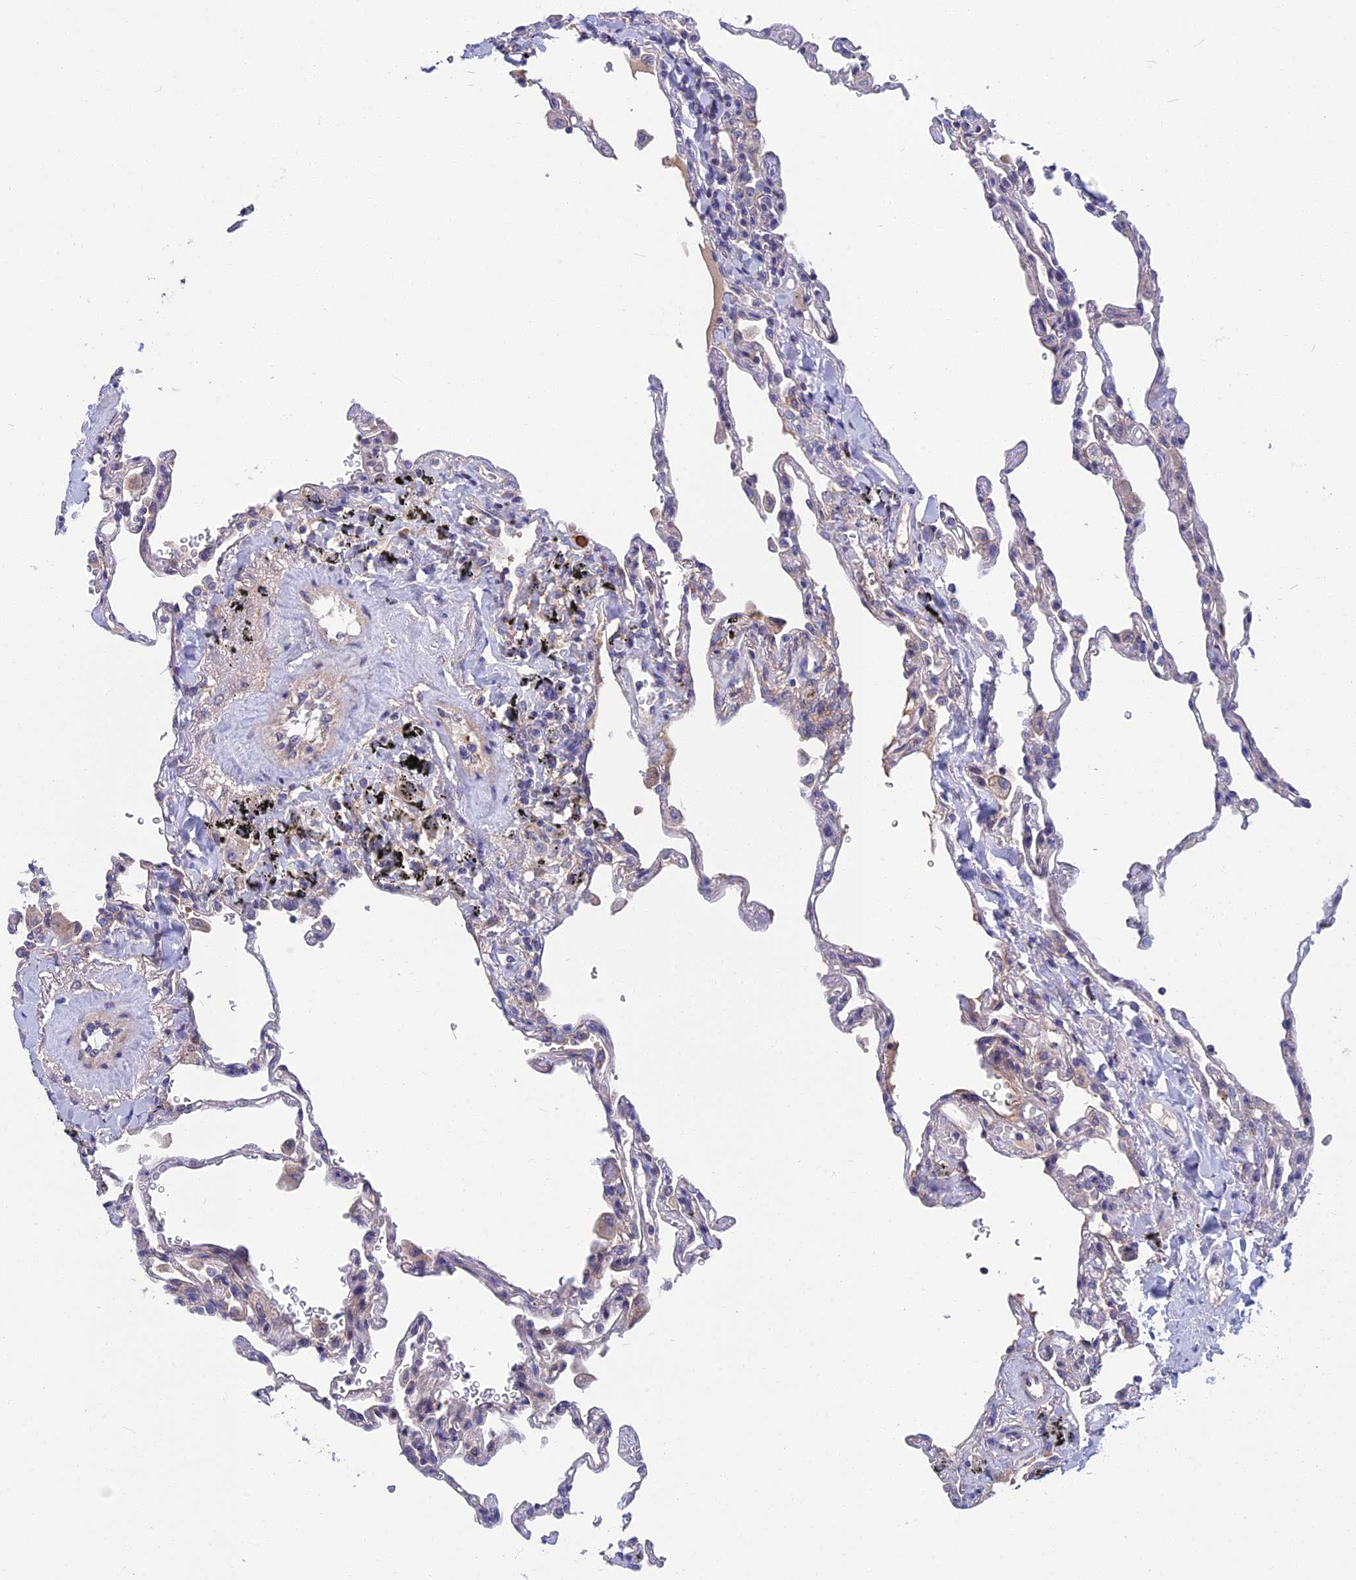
{"staining": {"intensity": "negative", "quantity": "none", "location": "none"}, "tissue": "lung", "cell_type": "Alveolar cells", "image_type": "normal", "snomed": [{"axis": "morphology", "description": "Normal tissue, NOS"}, {"axis": "topography", "description": "Lung"}], "caption": "Immunohistochemical staining of unremarkable human lung shows no significant staining in alveolar cells. The staining is performed using DAB (3,3'-diaminobenzidine) brown chromogen with nuclei counter-stained in using hematoxylin.", "gene": "CRACD", "patient": {"sex": "male", "age": 59}}